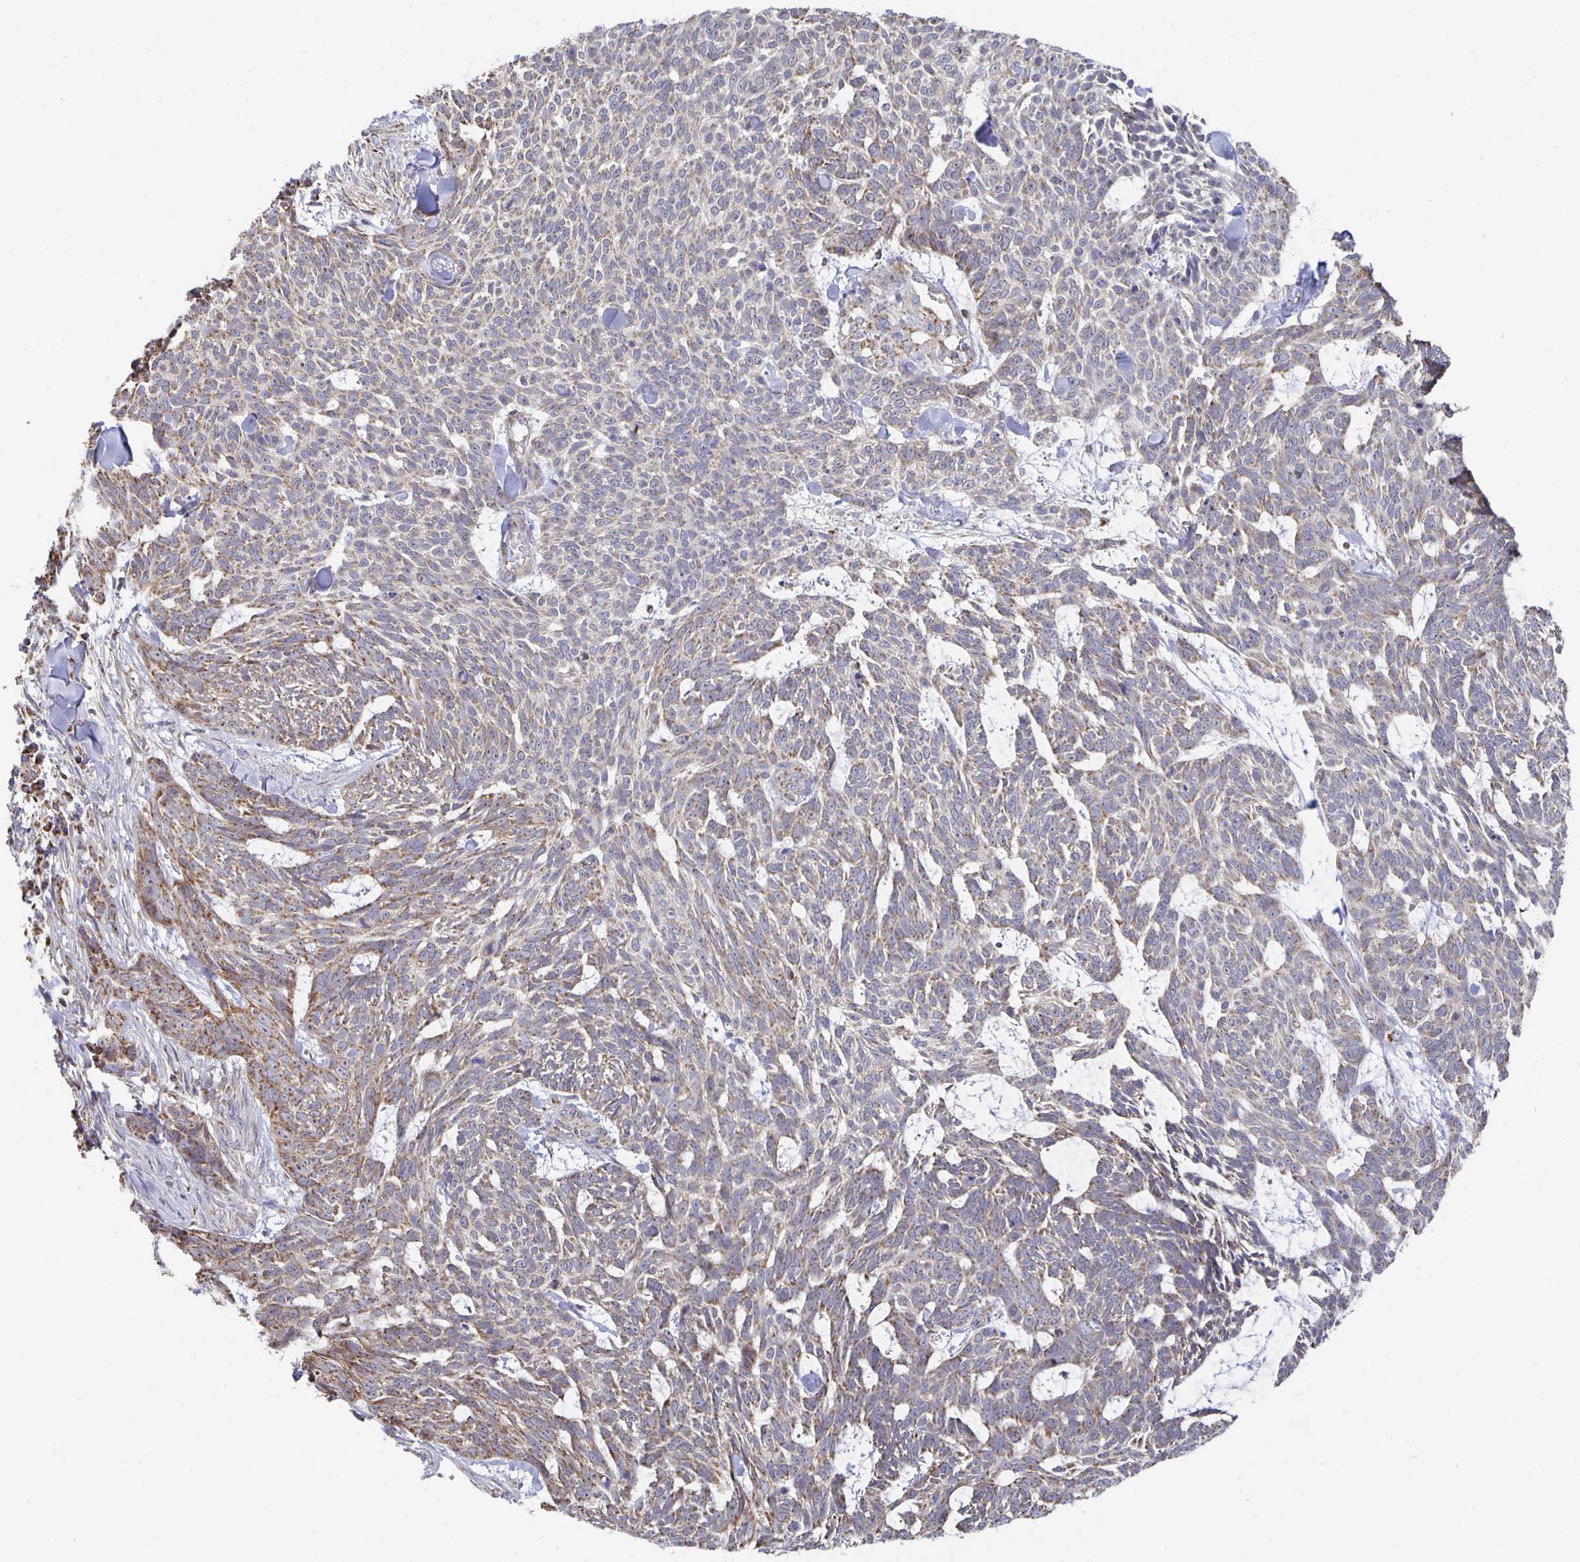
{"staining": {"intensity": "weak", "quantity": "25%-75%", "location": "cytoplasmic/membranous"}, "tissue": "skin cancer", "cell_type": "Tumor cells", "image_type": "cancer", "snomed": [{"axis": "morphology", "description": "Basal cell carcinoma"}, {"axis": "topography", "description": "Skin"}], "caption": "Immunohistochemical staining of skin cancer (basal cell carcinoma) demonstrates weak cytoplasmic/membranous protein expression in about 25%-75% of tumor cells.", "gene": "NKX2-8", "patient": {"sex": "female", "age": 93}}